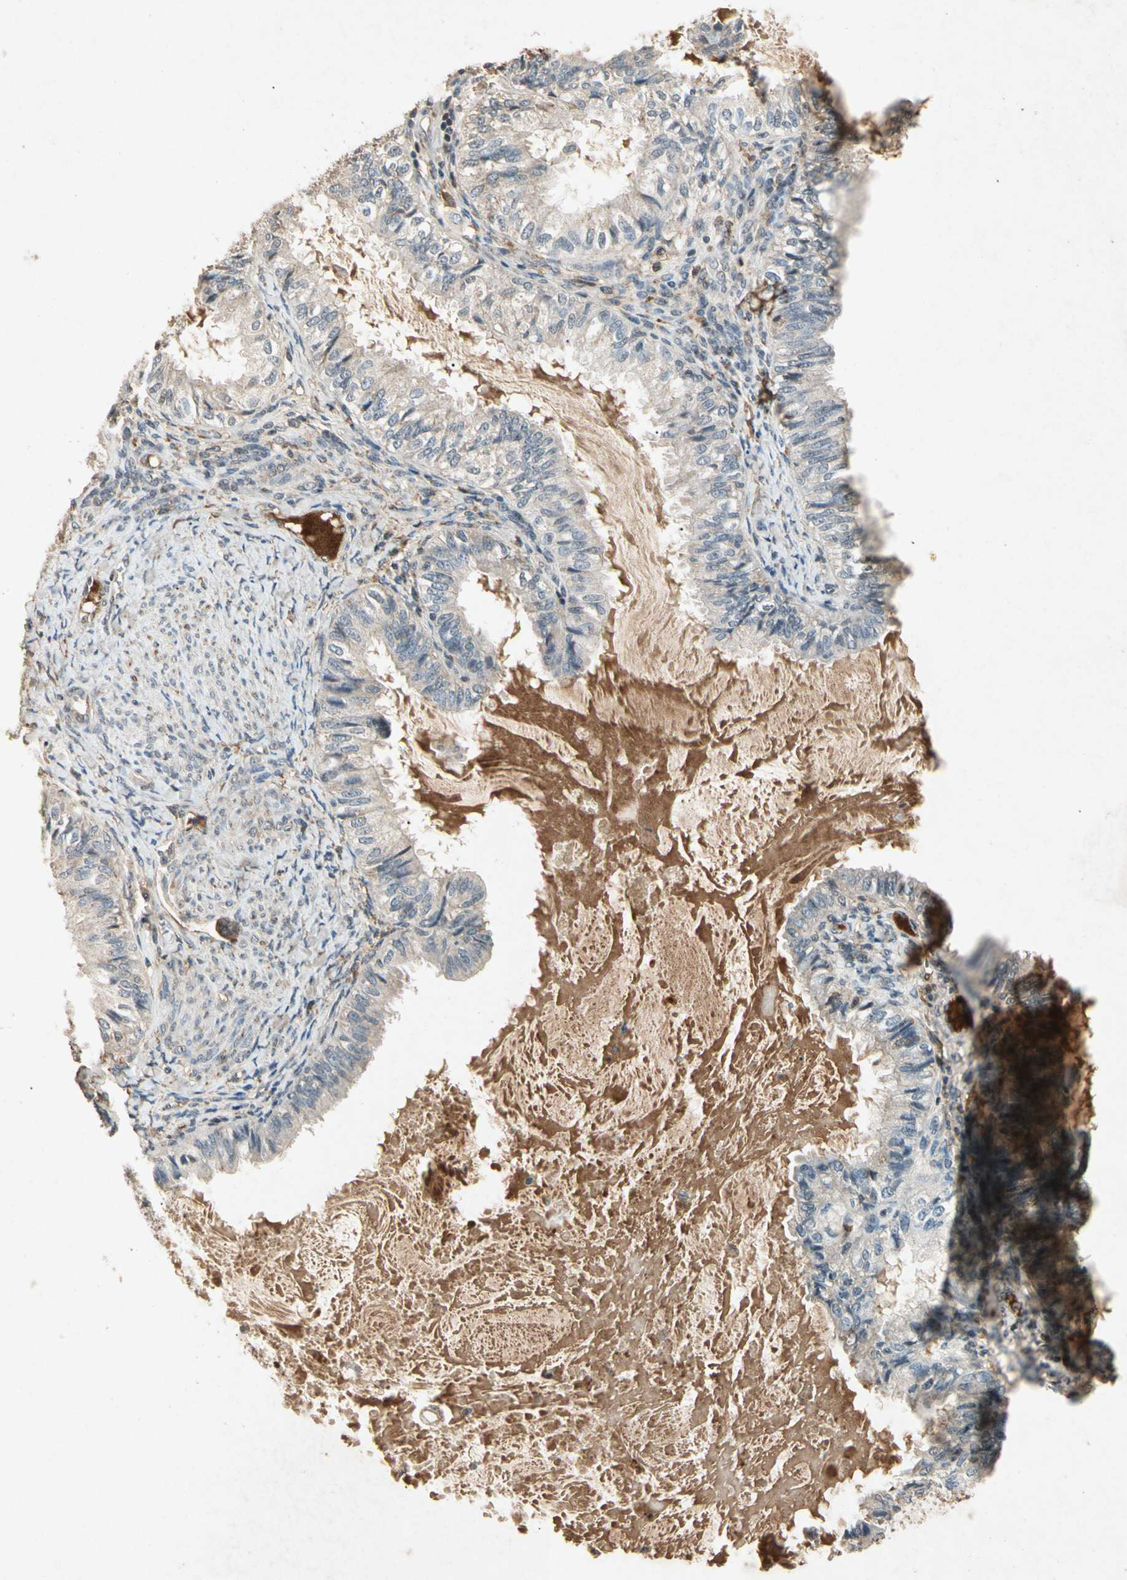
{"staining": {"intensity": "weak", "quantity": "25%-75%", "location": "cytoplasmic/membranous"}, "tissue": "cervical cancer", "cell_type": "Tumor cells", "image_type": "cancer", "snomed": [{"axis": "morphology", "description": "Normal tissue, NOS"}, {"axis": "morphology", "description": "Adenocarcinoma, NOS"}, {"axis": "topography", "description": "Cervix"}, {"axis": "topography", "description": "Endometrium"}], "caption": "Protein expression by IHC displays weak cytoplasmic/membranous expression in about 25%-75% of tumor cells in cervical cancer (adenocarcinoma).", "gene": "CP", "patient": {"sex": "female", "age": 86}}